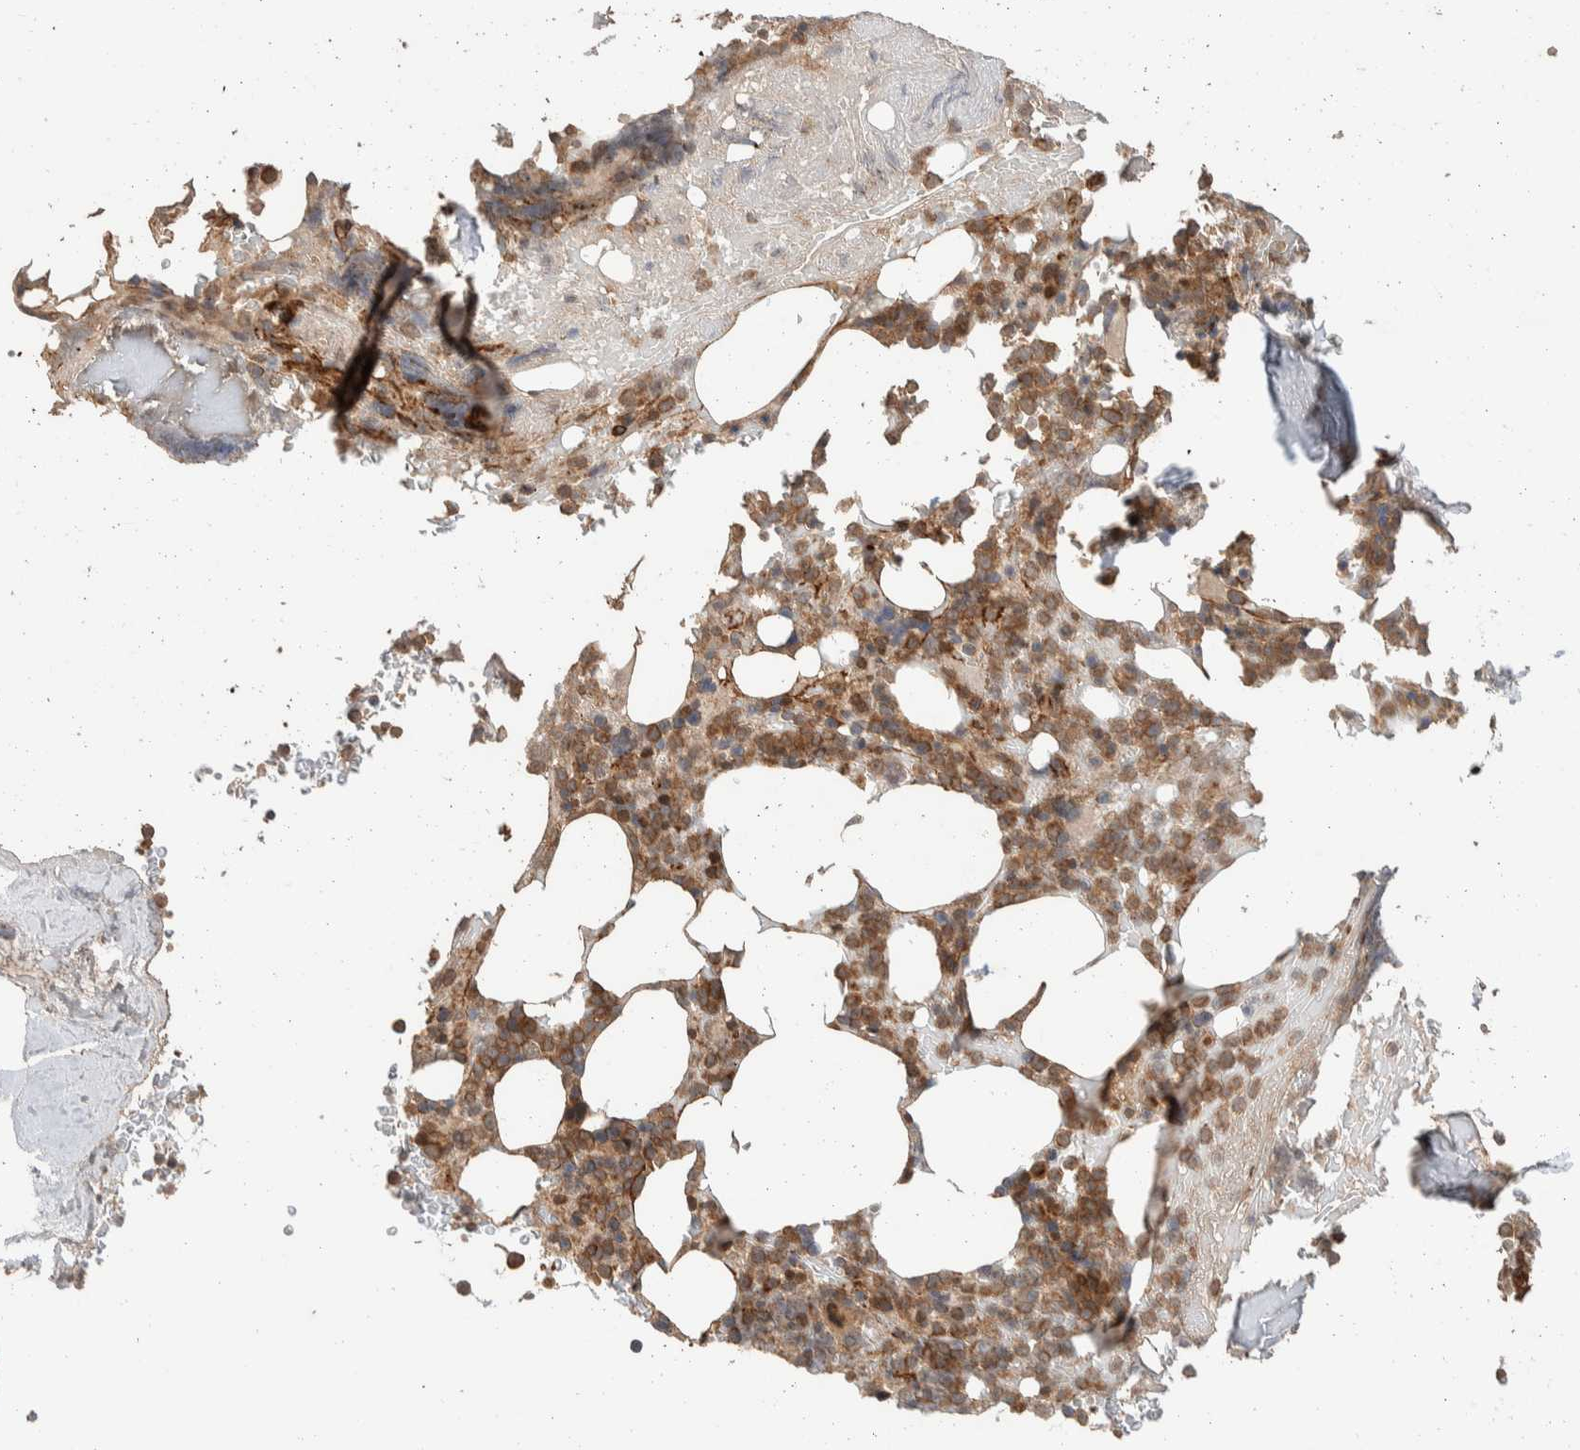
{"staining": {"intensity": "moderate", "quantity": ">75%", "location": "cytoplasmic/membranous"}, "tissue": "bone marrow", "cell_type": "Hematopoietic cells", "image_type": "normal", "snomed": [{"axis": "morphology", "description": "Normal tissue, NOS"}, {"axis": "topography", "description": "Bone marrow"}], "caption": "A high-resolution histopathology image shows IHC staining of unremarkable bone marrow, which displays moderate cytoplasmic/membranous positivity in about >75% of hematopoietic cells.", "gene": "ERC1", "patient": {"sex": "female", "age": 66}}